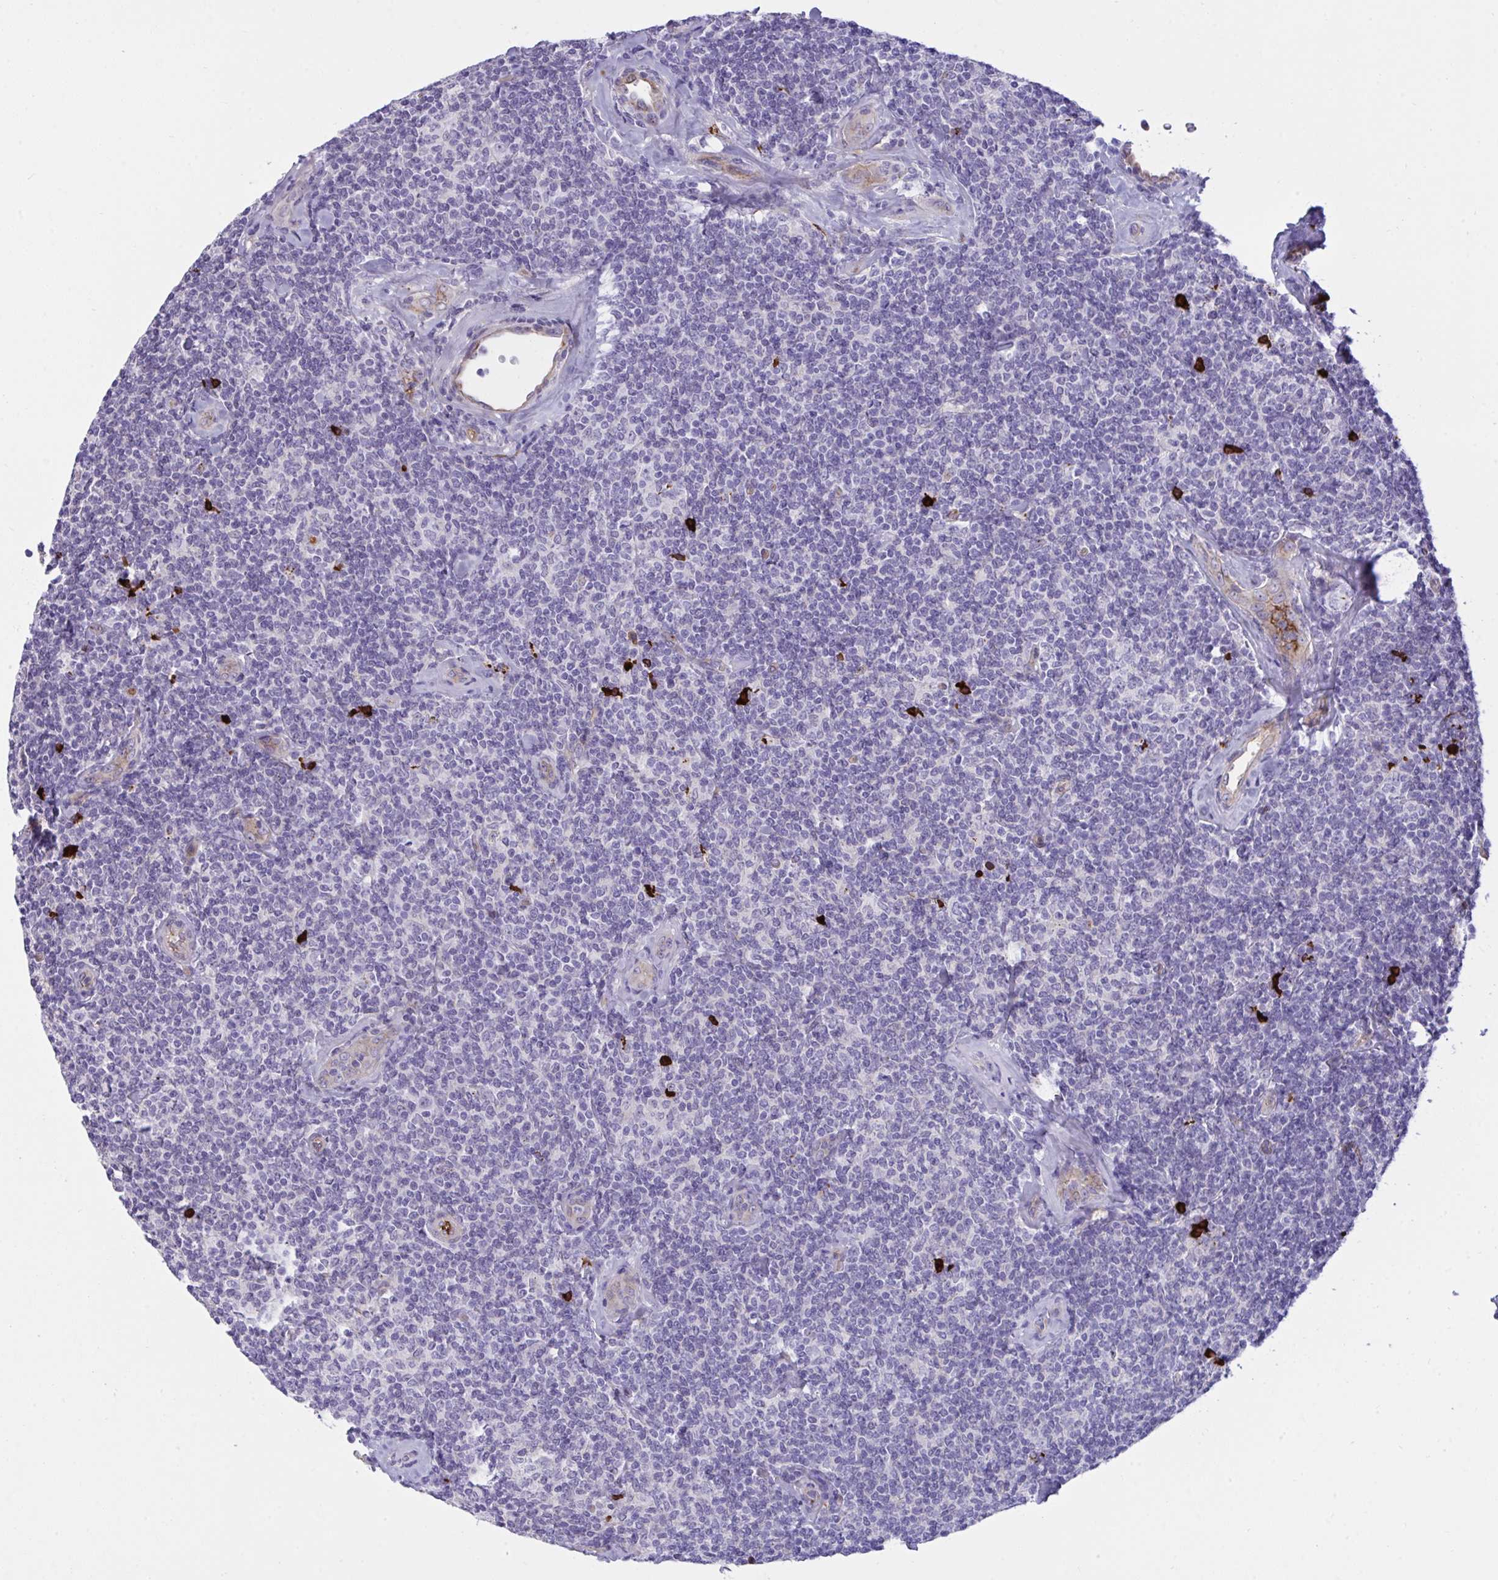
{"staining": {"intensity": "negative", "quantity": "none", "location": "none"}, "tissue": "lymphoma", "cell_type": "Tumor cells", "image_type": "cancer", "snomed": [{"axis": "morphology", "description": "Malignant lymphoma, non-Hodgkin's type, Low grade"}, {"axis": "topography", "description": "Lymph node"}], "caption": "Immunohistochemical staining of human lymphoma shows no significant staining in tumor cells. (DAB (3,3'-diaminobenzidine) immunohistochemistry (IHC) with hematoxylin counter stain).", "gene": "F2", "patient": {"sex": "female", "age": 56}}